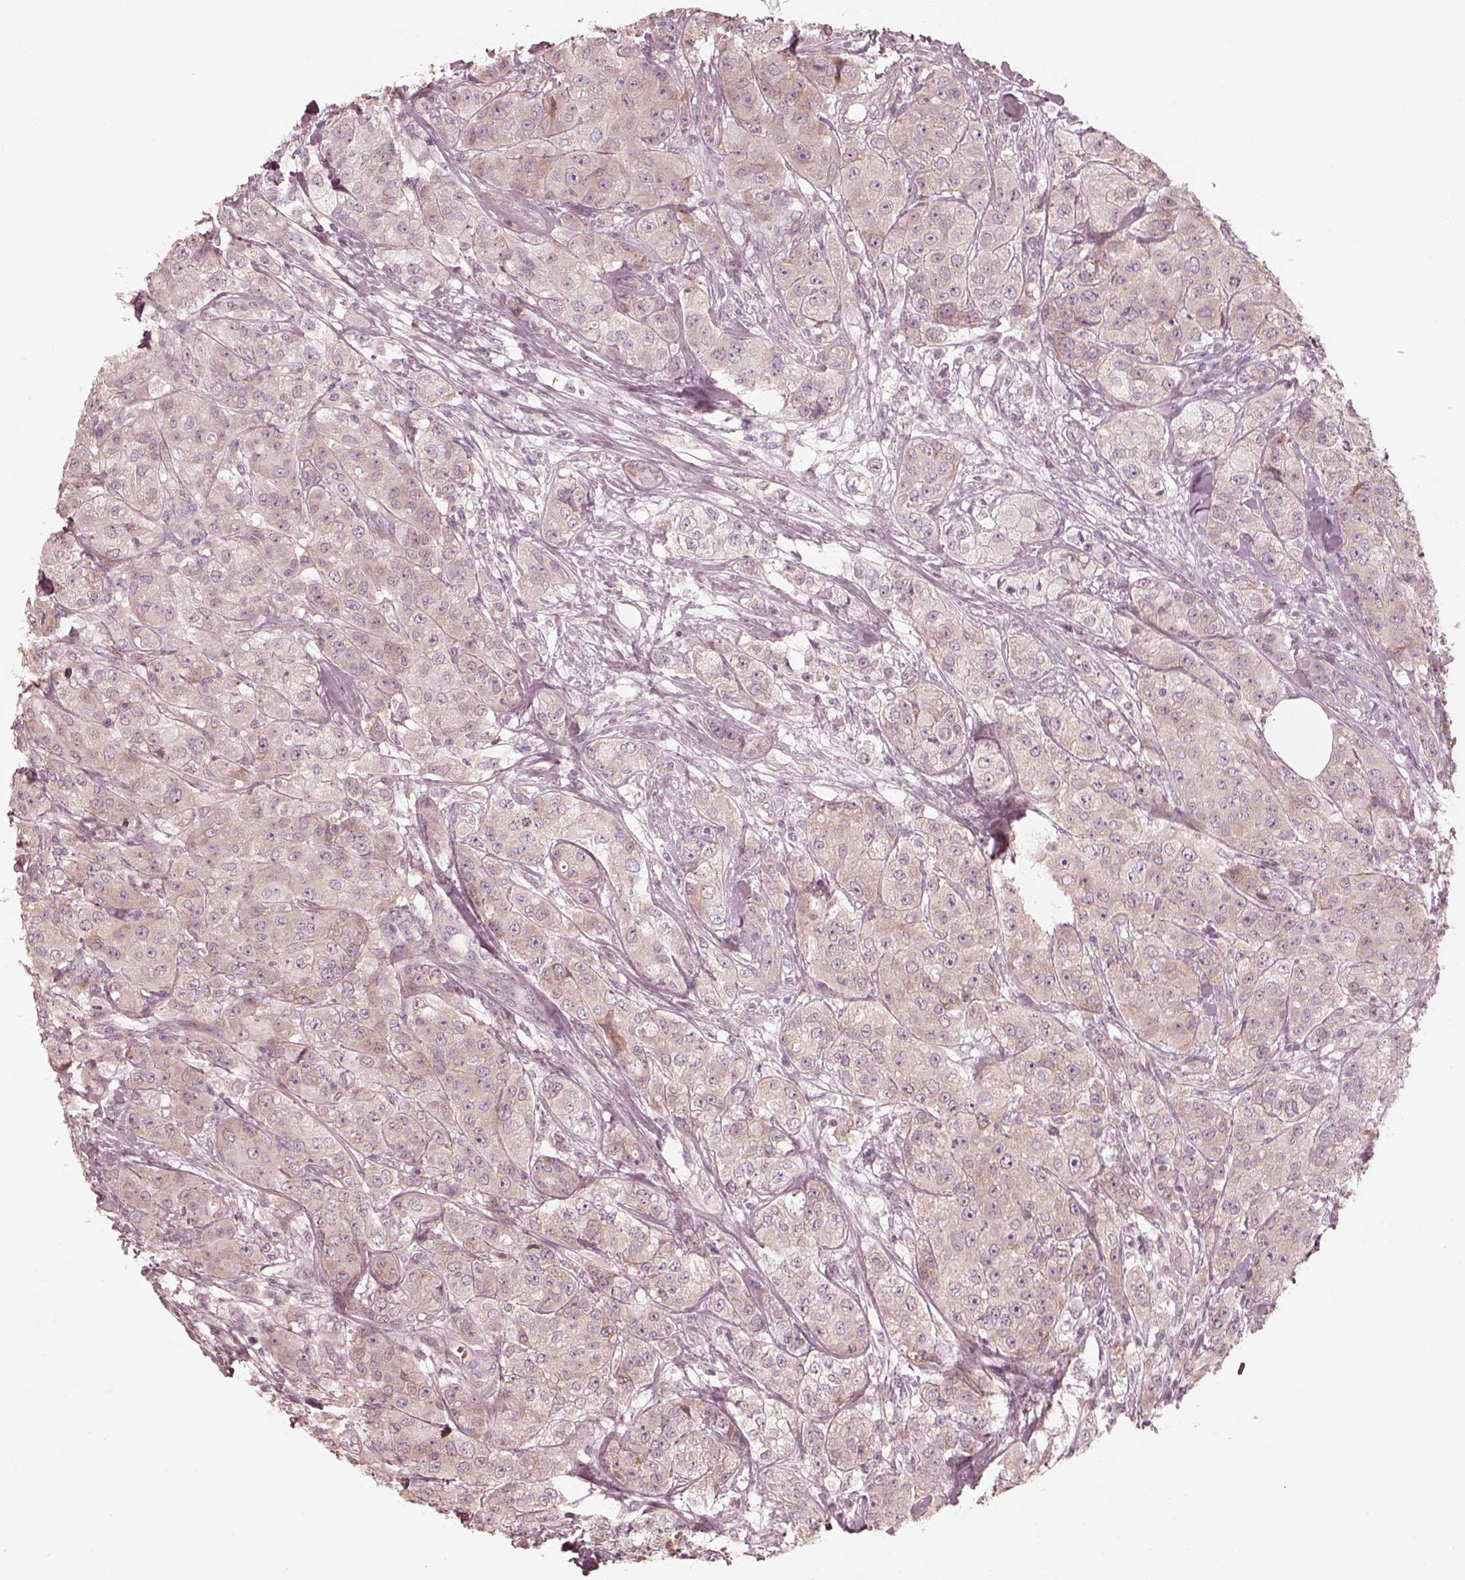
{"staining": {"intensity": "weak", "quantity": "<25%", "location": "cytoplasmic/membranous"}, "tissue": "breast cancer", "cell_type": "Tumor cells", "image_type": "cancer", "snomed": [{"axis": "morphology", "description": "Duct carcinoma"}, {"axis": "topography", "description": "Breast"}], "caption": "DAB immunohistochemical staining of human breast cancer exhibits no significant positivity in tumor cells.", "gene": "RAB3C", "patient": {"sex": "female", "age": 43}}